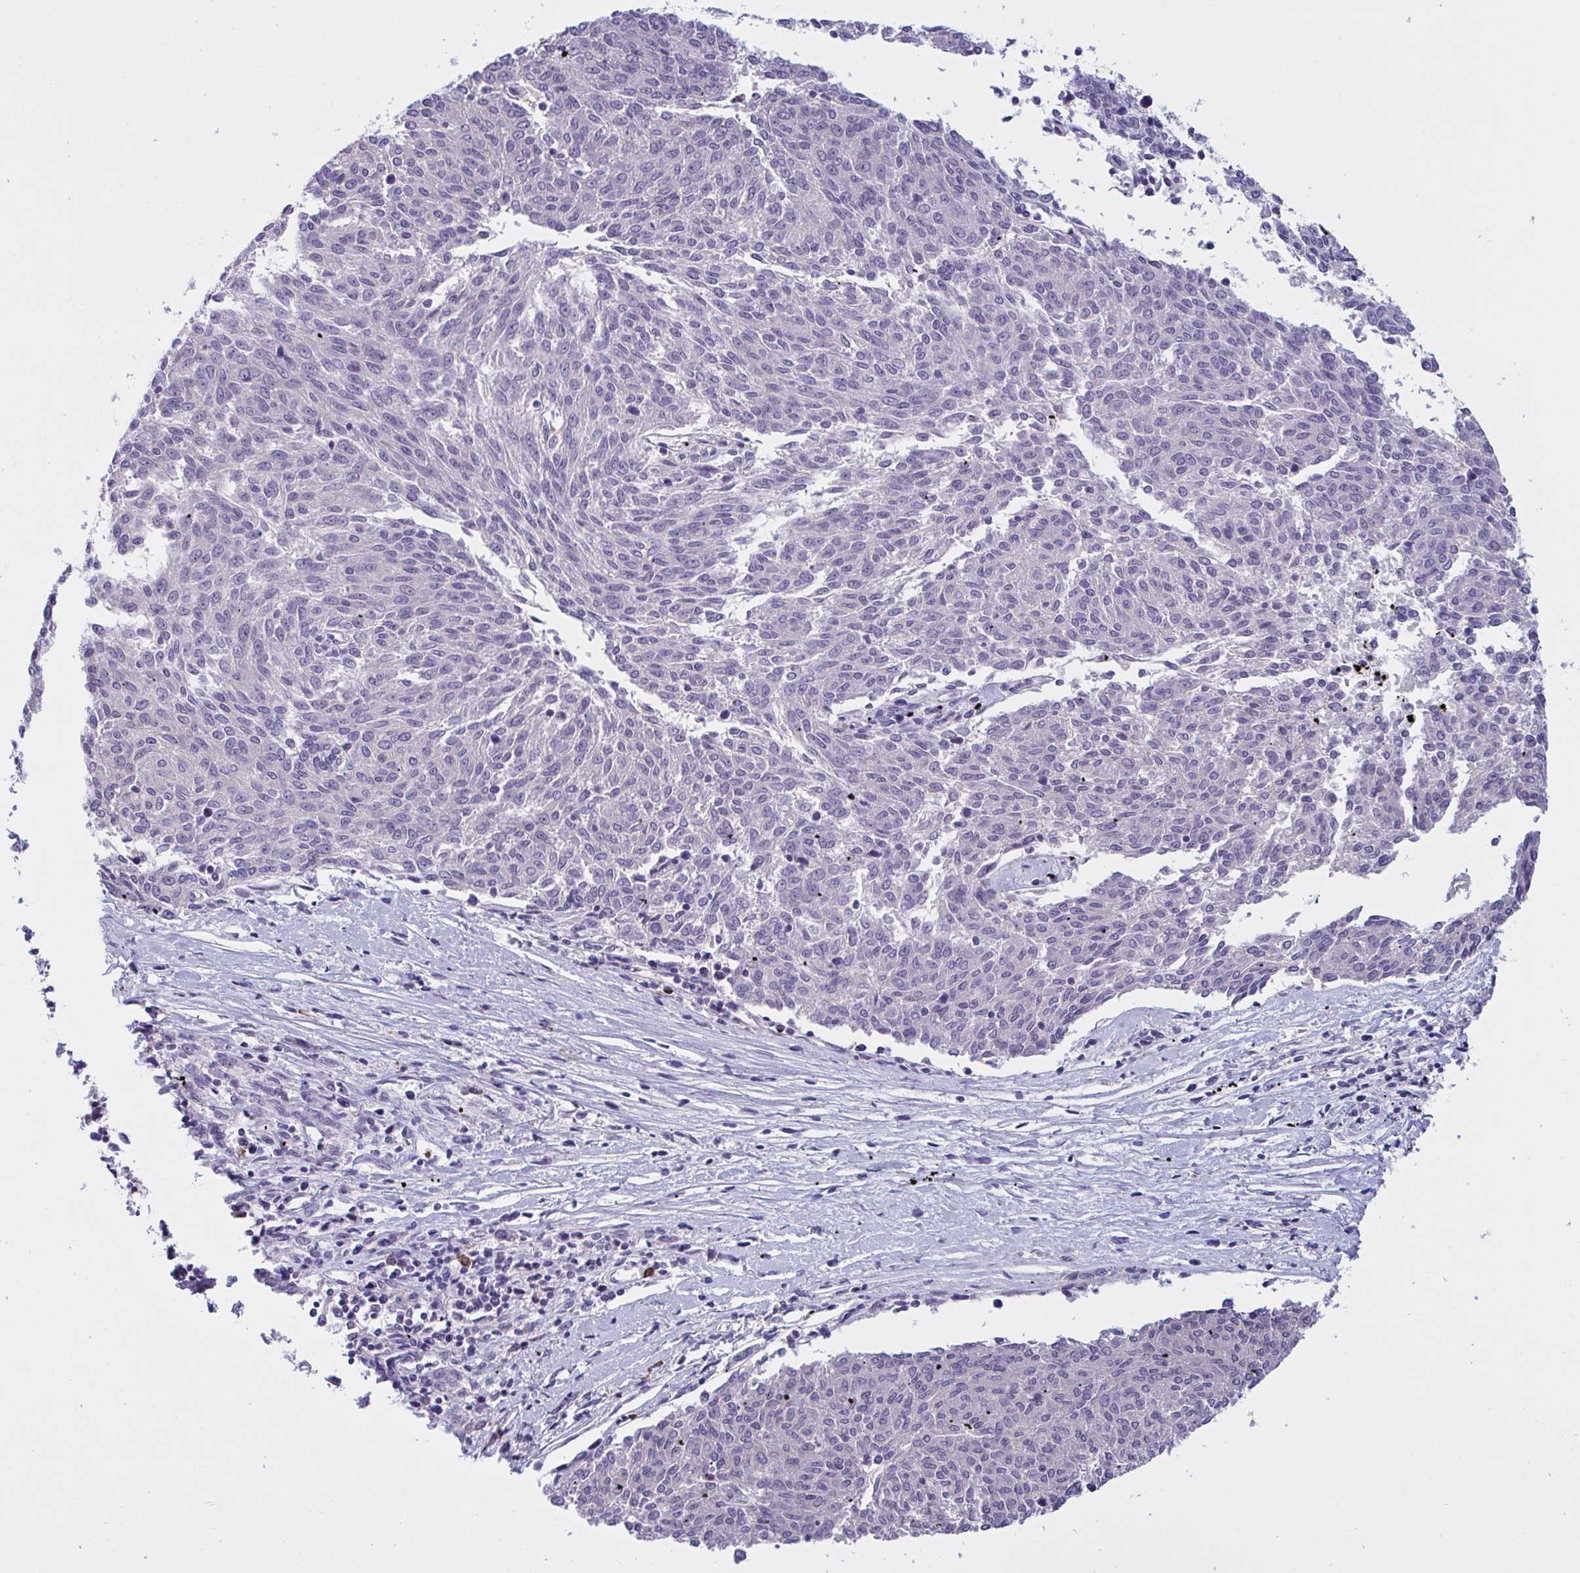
{"staining": {"intensity": "negative", "quantity": "none", "location": "none"}, "tissue": "melanoma", "cell_type": "Tumor cells", "image_type": "cancer", "snomed": [{"axis": "morphology", "description": "Malignant melanoma, NOS"}, {"axis": "topography", "description": "Skin"}], "caption": "This is an immunohistochemistry (IHC) histopathology image of melanoma. There is no expression in tumor cells.", "gene": "MS4A14", "patient": {"sex": "female", "age": 72}}